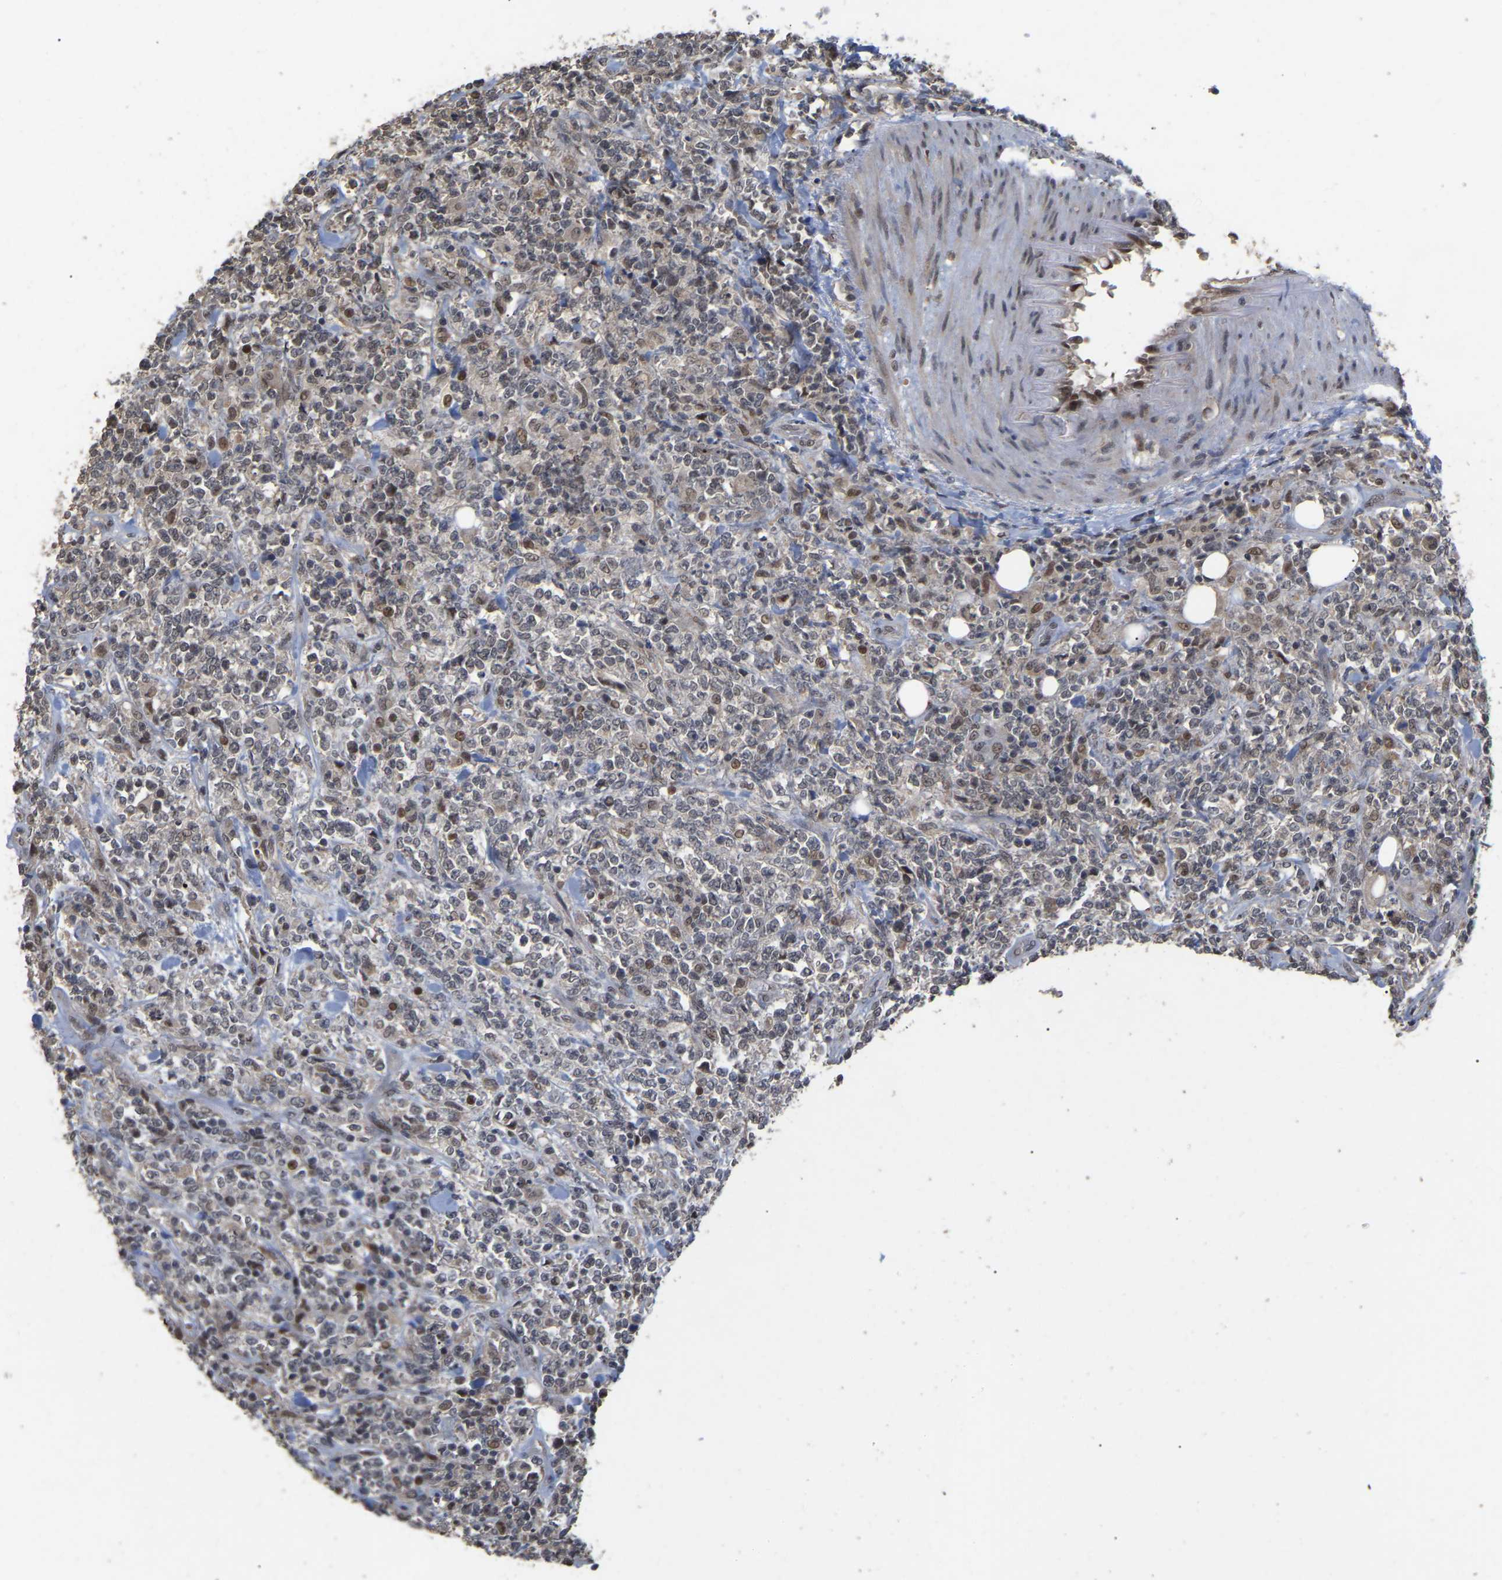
{"staining": {"intensity": "moderate", "quantity": "<25%", "location": "nuclear"}, "tissue": "lymphoma", "cell_type": "Tumor cells", "image_type": "cancer", "snomed": [{"axis": "morphology", "description": "Malignant lymphoma, non-Hodgkin's type, High grade"}, {"axis": "topography", "description": "Soft tissue"}], "caption": "Moderate nuclear staining for a protein is appreciated in approximately <25% of tumor cells of lymphoma using immunohistochemistry (IHC).", "gene": "JAZF1", "patient": {"sex": "male", "age": 18}}